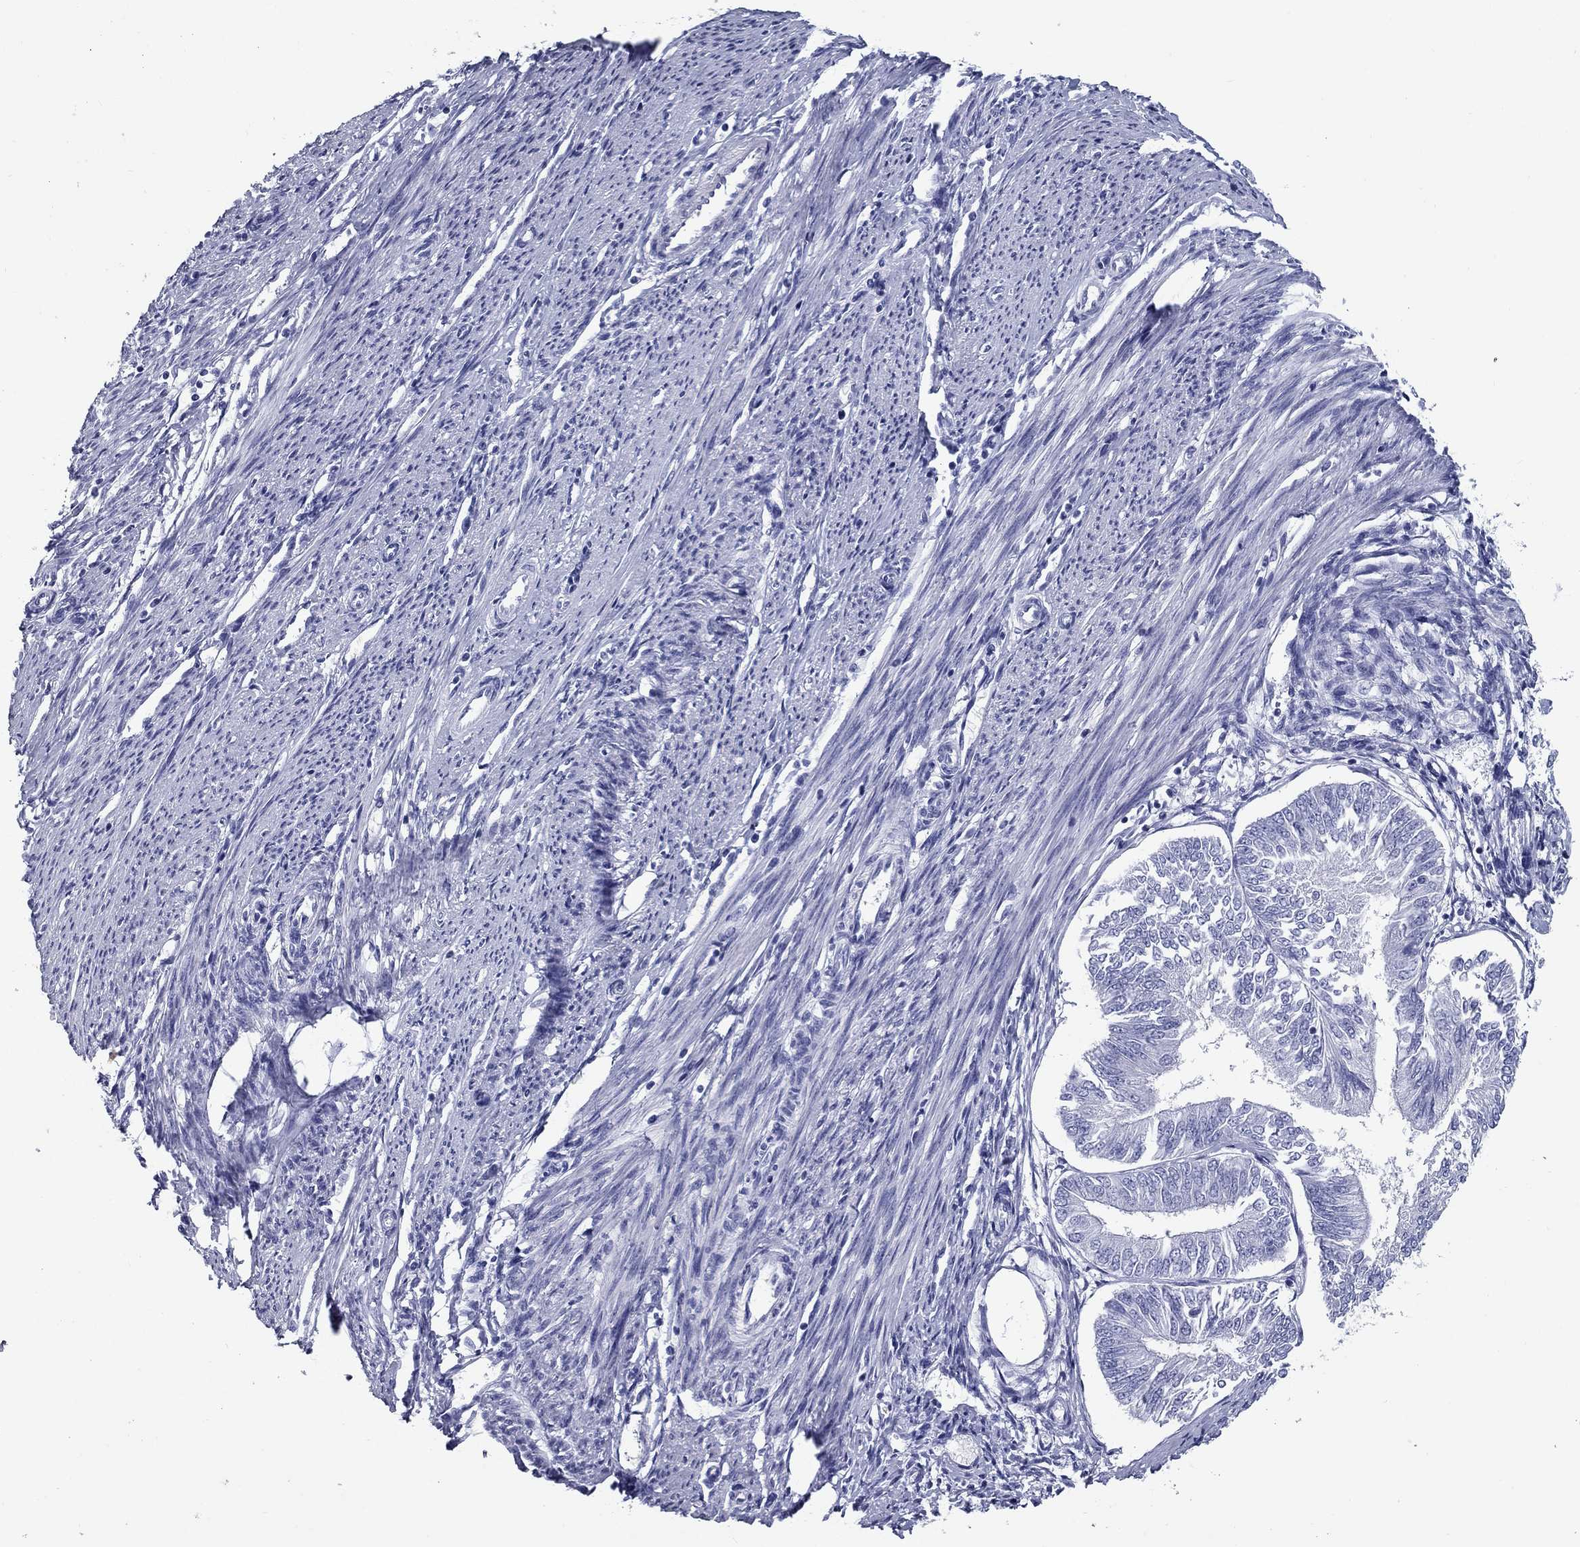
{"staining": {"intensity": "negative", "quantity": "none", "location": "none"}, "tissue": "endometrial cancer", "cell_type": "Tumor cells", "image_type": "cancer", "snomed": [{"axis": "morphology", "description": "Adenocarcinoma, NOS"}, {"axis": "topography", "description": "Endometrium"}], "caption": "Tumor cells are negative for brown protein staining in endometrial cancer (adenocarcinoma). (DAB (3,3'-diaminobenzidine) immunohistochemistry with hematoxylin counter stain).", "gene": "NPPA", "patient": {"sex": "female", "age": 58}}